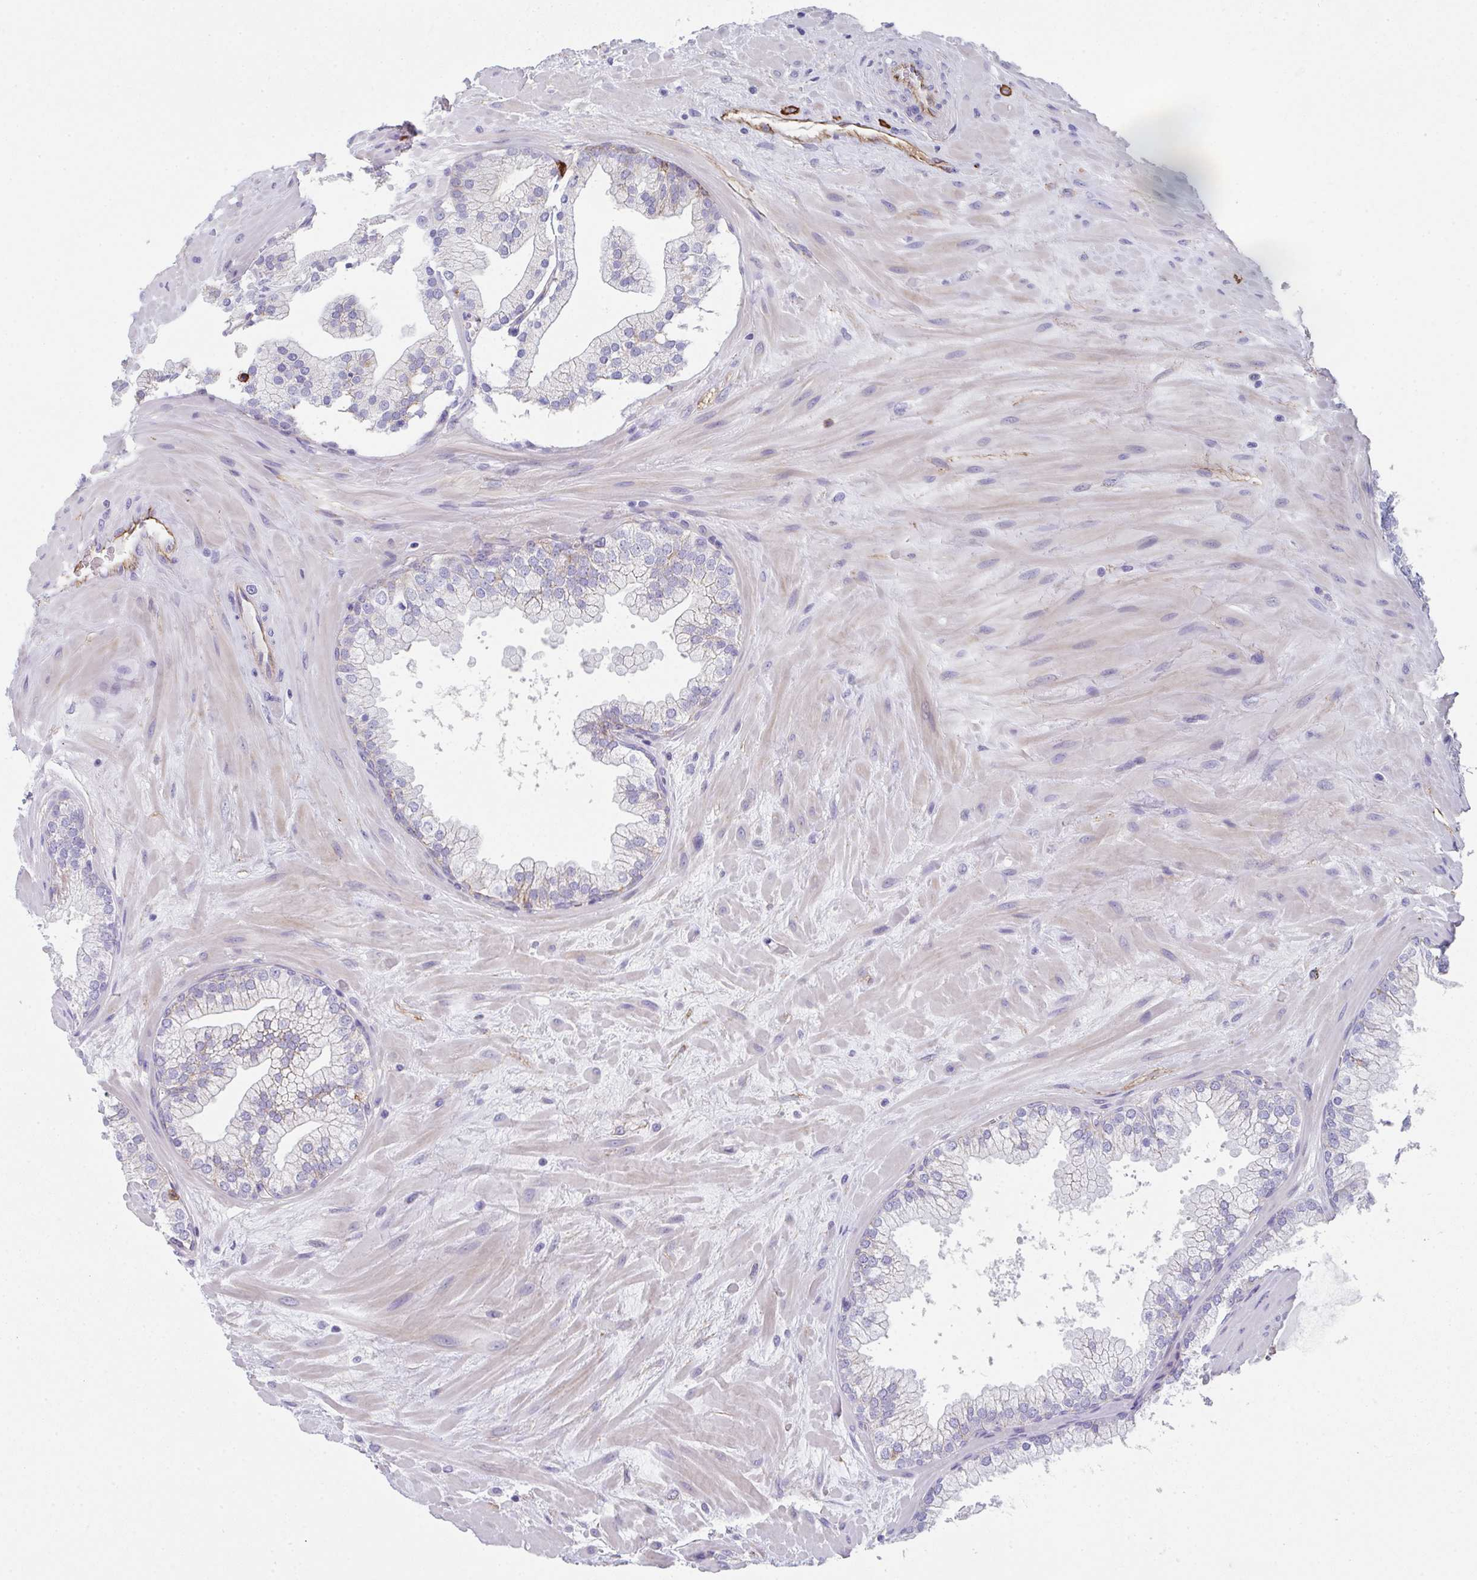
{"staining": {"intensity": "moderate", "quantity": "<25%", "location": "cytoplasmic/membranous"}, "tissue": "prostate", "cell_type": "Glandular cells", "image_type": "normal", "snomed": [{"axis": "morphology", "description": "Normal tissue, NOS"}, {"axis": "topography", "description": "Prostate"}, {"axis": "topography", "description": "Peripheral nerve tissue"}], "caption": "Immunohistochemical staining of unremarkable prostate exhibits low levels of moderate cytoplasmic/membranous expression in approximately <25% of glandular cells. Nuclei are stained in blue.", "gene": "DBN1", "patient": {"sex": "male", "age": 61}}